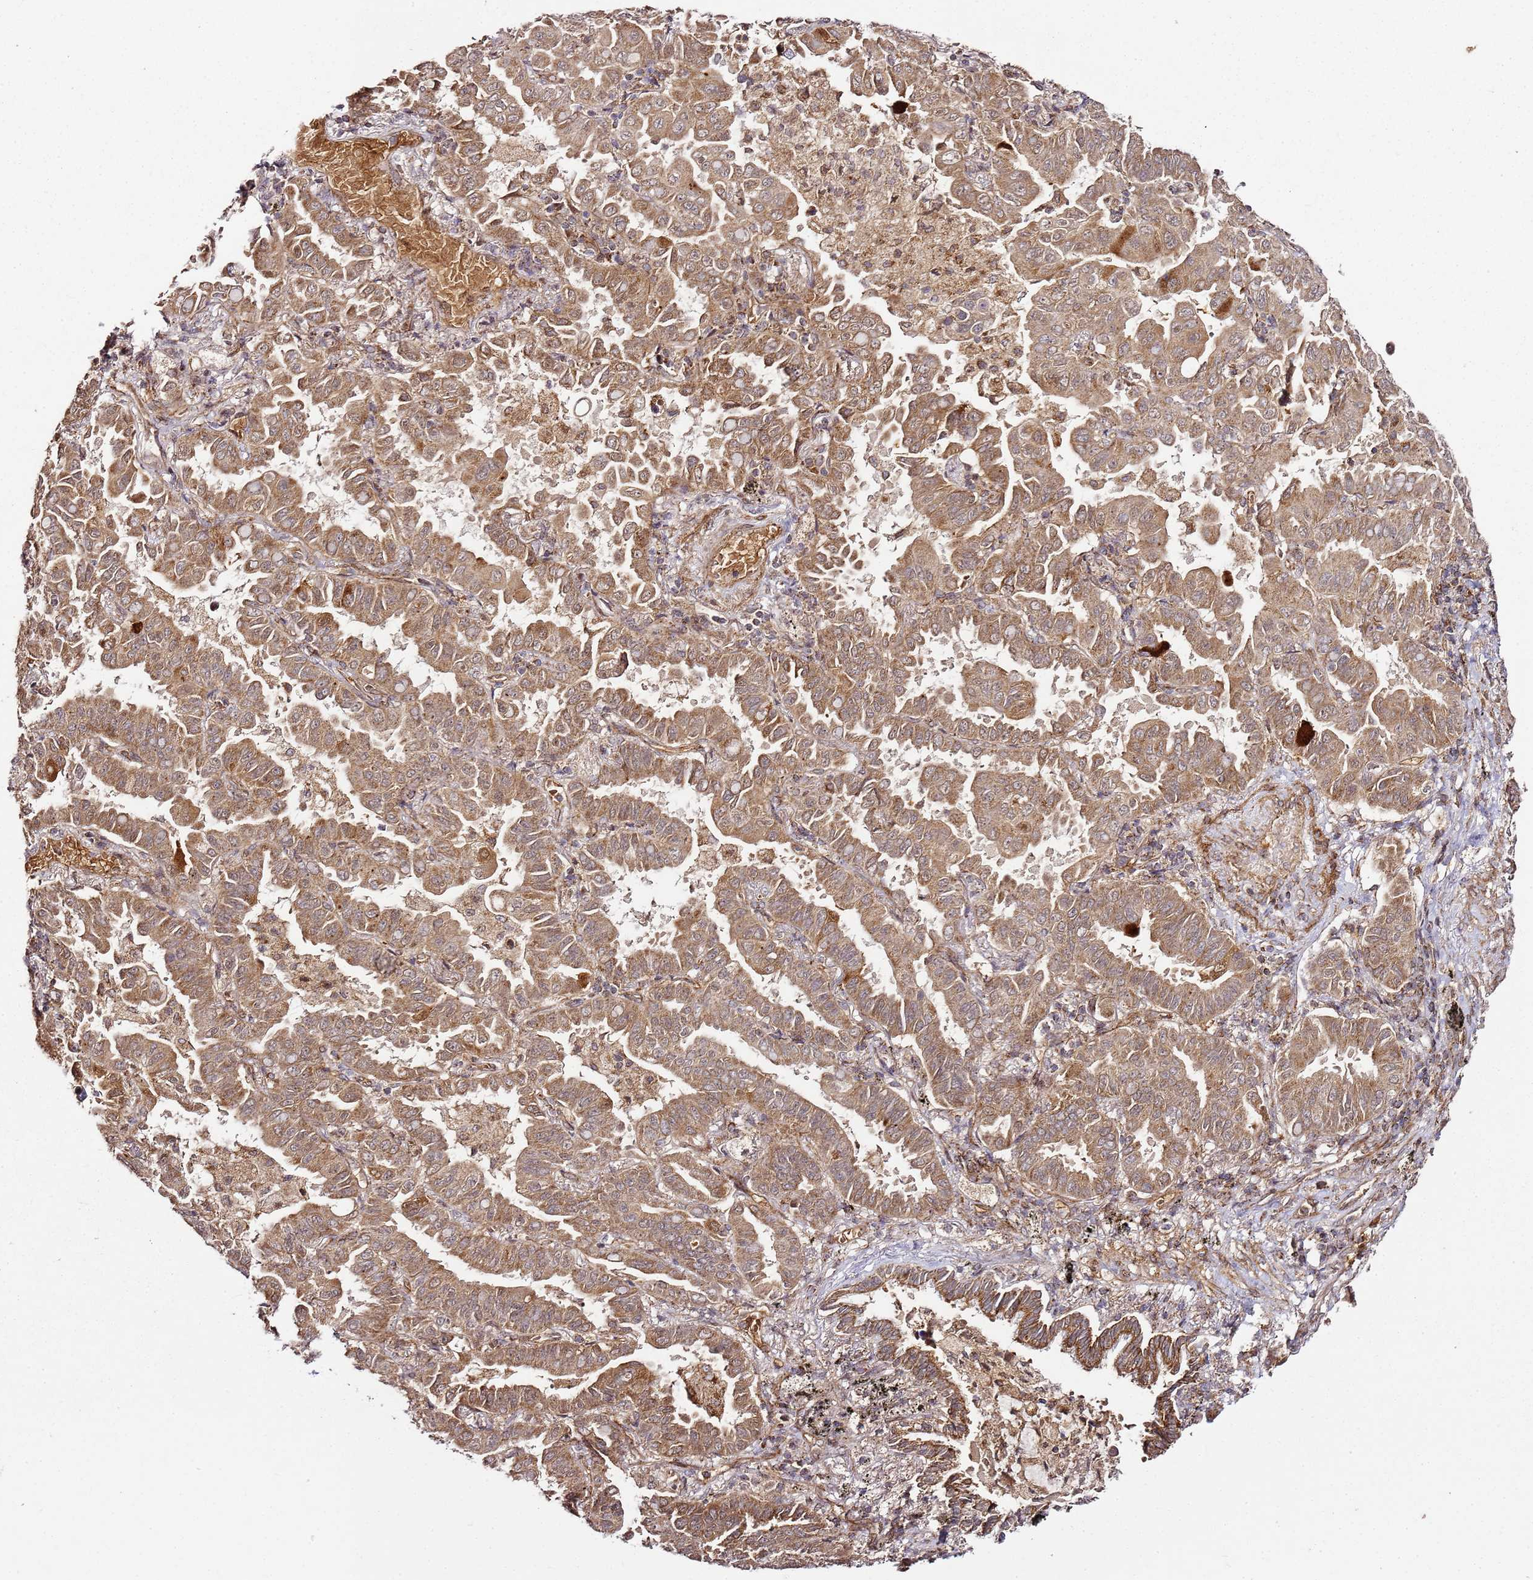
{"staining": {"intensity": "moderate", "quantity": ">75%", "location": "cytoplasmic/membranous"}, "tissue": "lung cancer", "cell_type": "Tumor cells", "image_type": "cancer", "snomed": [{"axis": "morphology", "description": "Adenocarcinoma, NOS"}, {"axis": "topography", "description": "Lung"}], "caption": "Human adenocarcinoma (lung) stained with a protein marker displays moderate staining in tumor cells.", "gene": "TM2D2", "patient": {"sex": "male", "age": 64}}